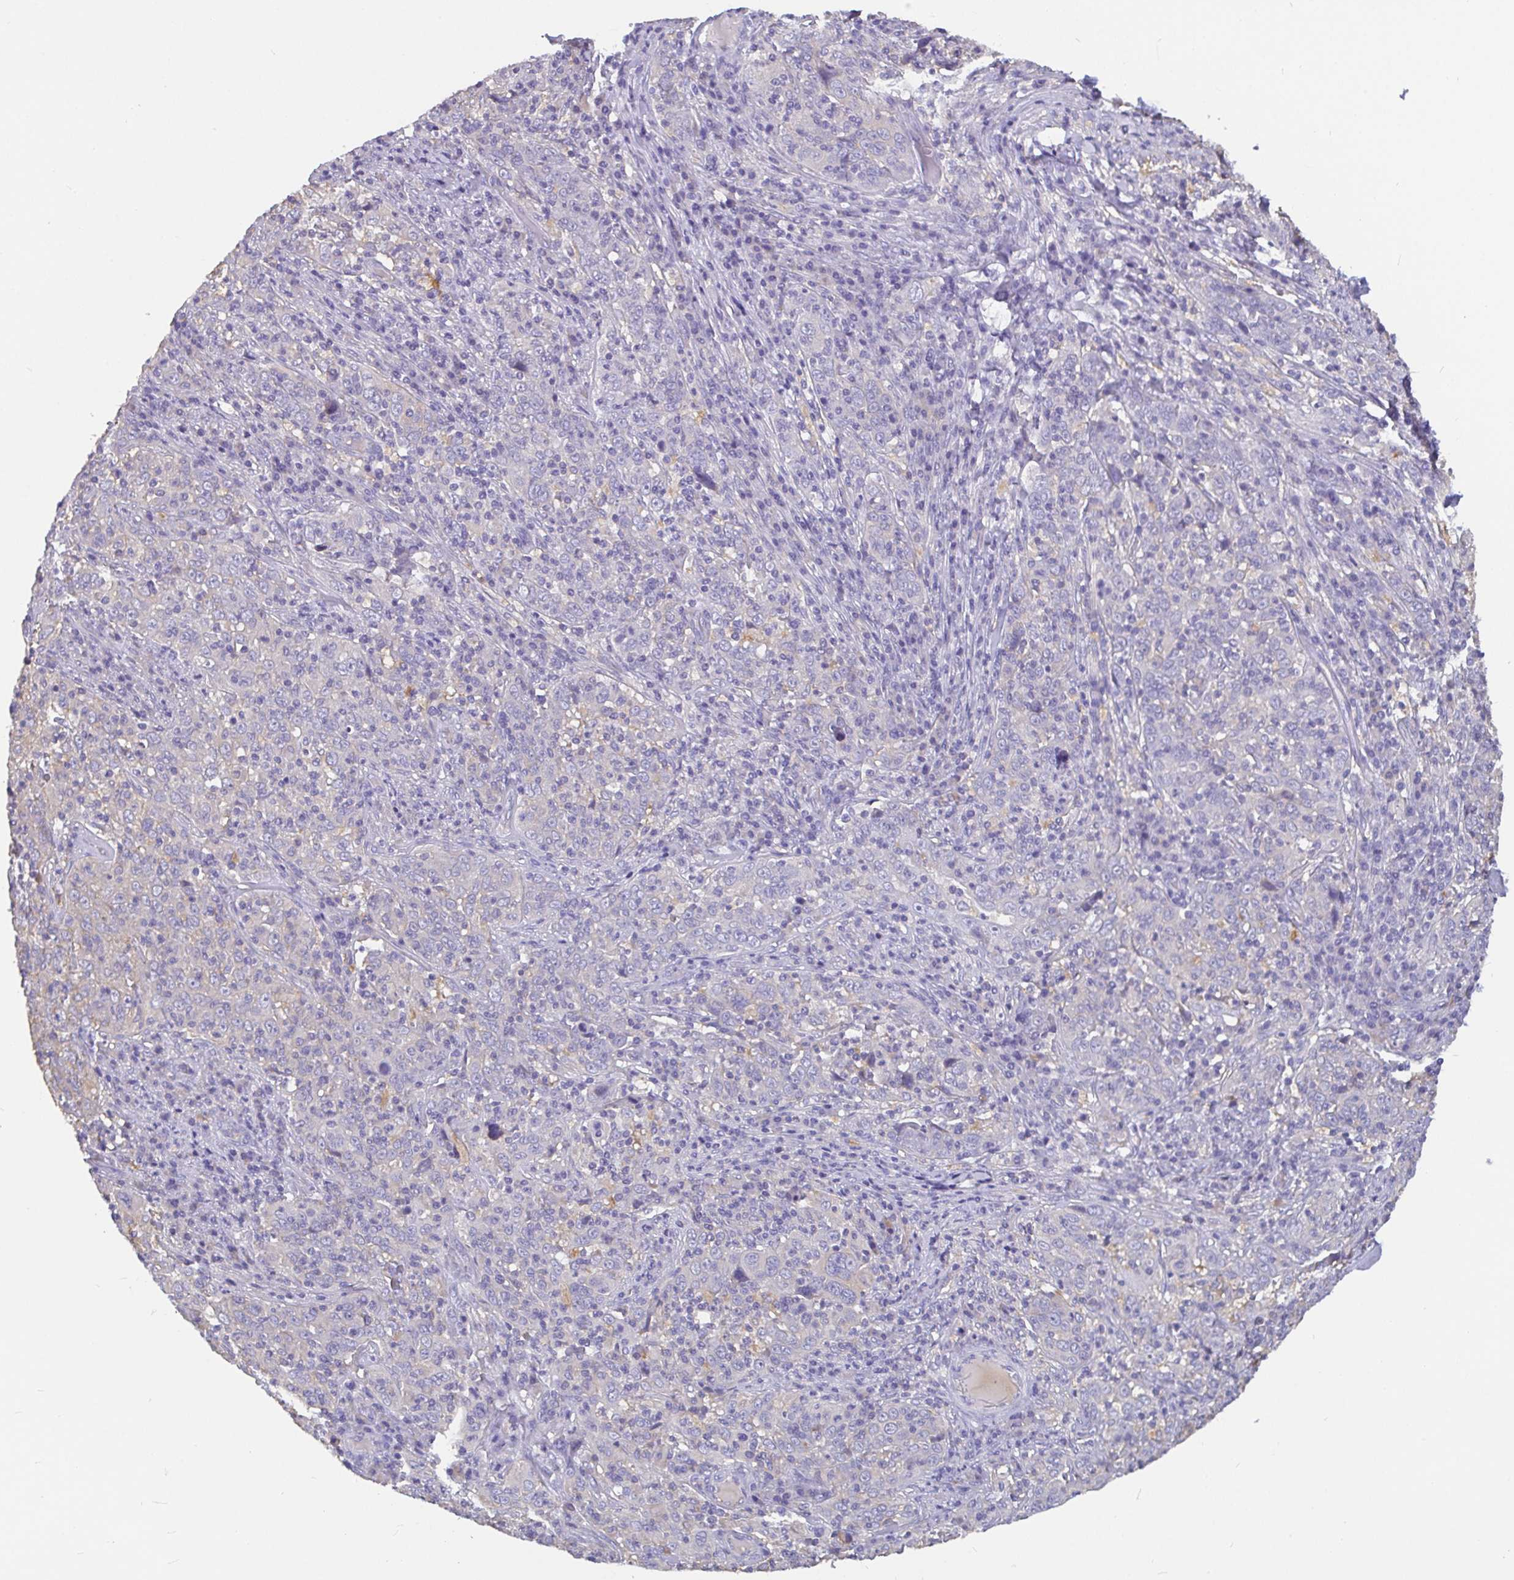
{"staining": {"intensity": "negative", "quantity": "none", "location": "none"}, "tissue": "cervical cancer", "cell_type": "Tumor cells", "image_type": "cancer", "snomed": [{"axis": "morphology", "description": "Squamous cell carcinoma, NOS"}, {"axis": "topography", "description": "Cervix"}], "caption": "Protein analysis of cervical cancer (squamous cell carcinoma) reveals no significant positivity in tumor cells. (Brightfield microscopy of DAB (3,3'-diaminobenzidine) IHC at high magnification).", "gene": "ADAMTS6", "patient": {"sex": "female", "age": 46}}